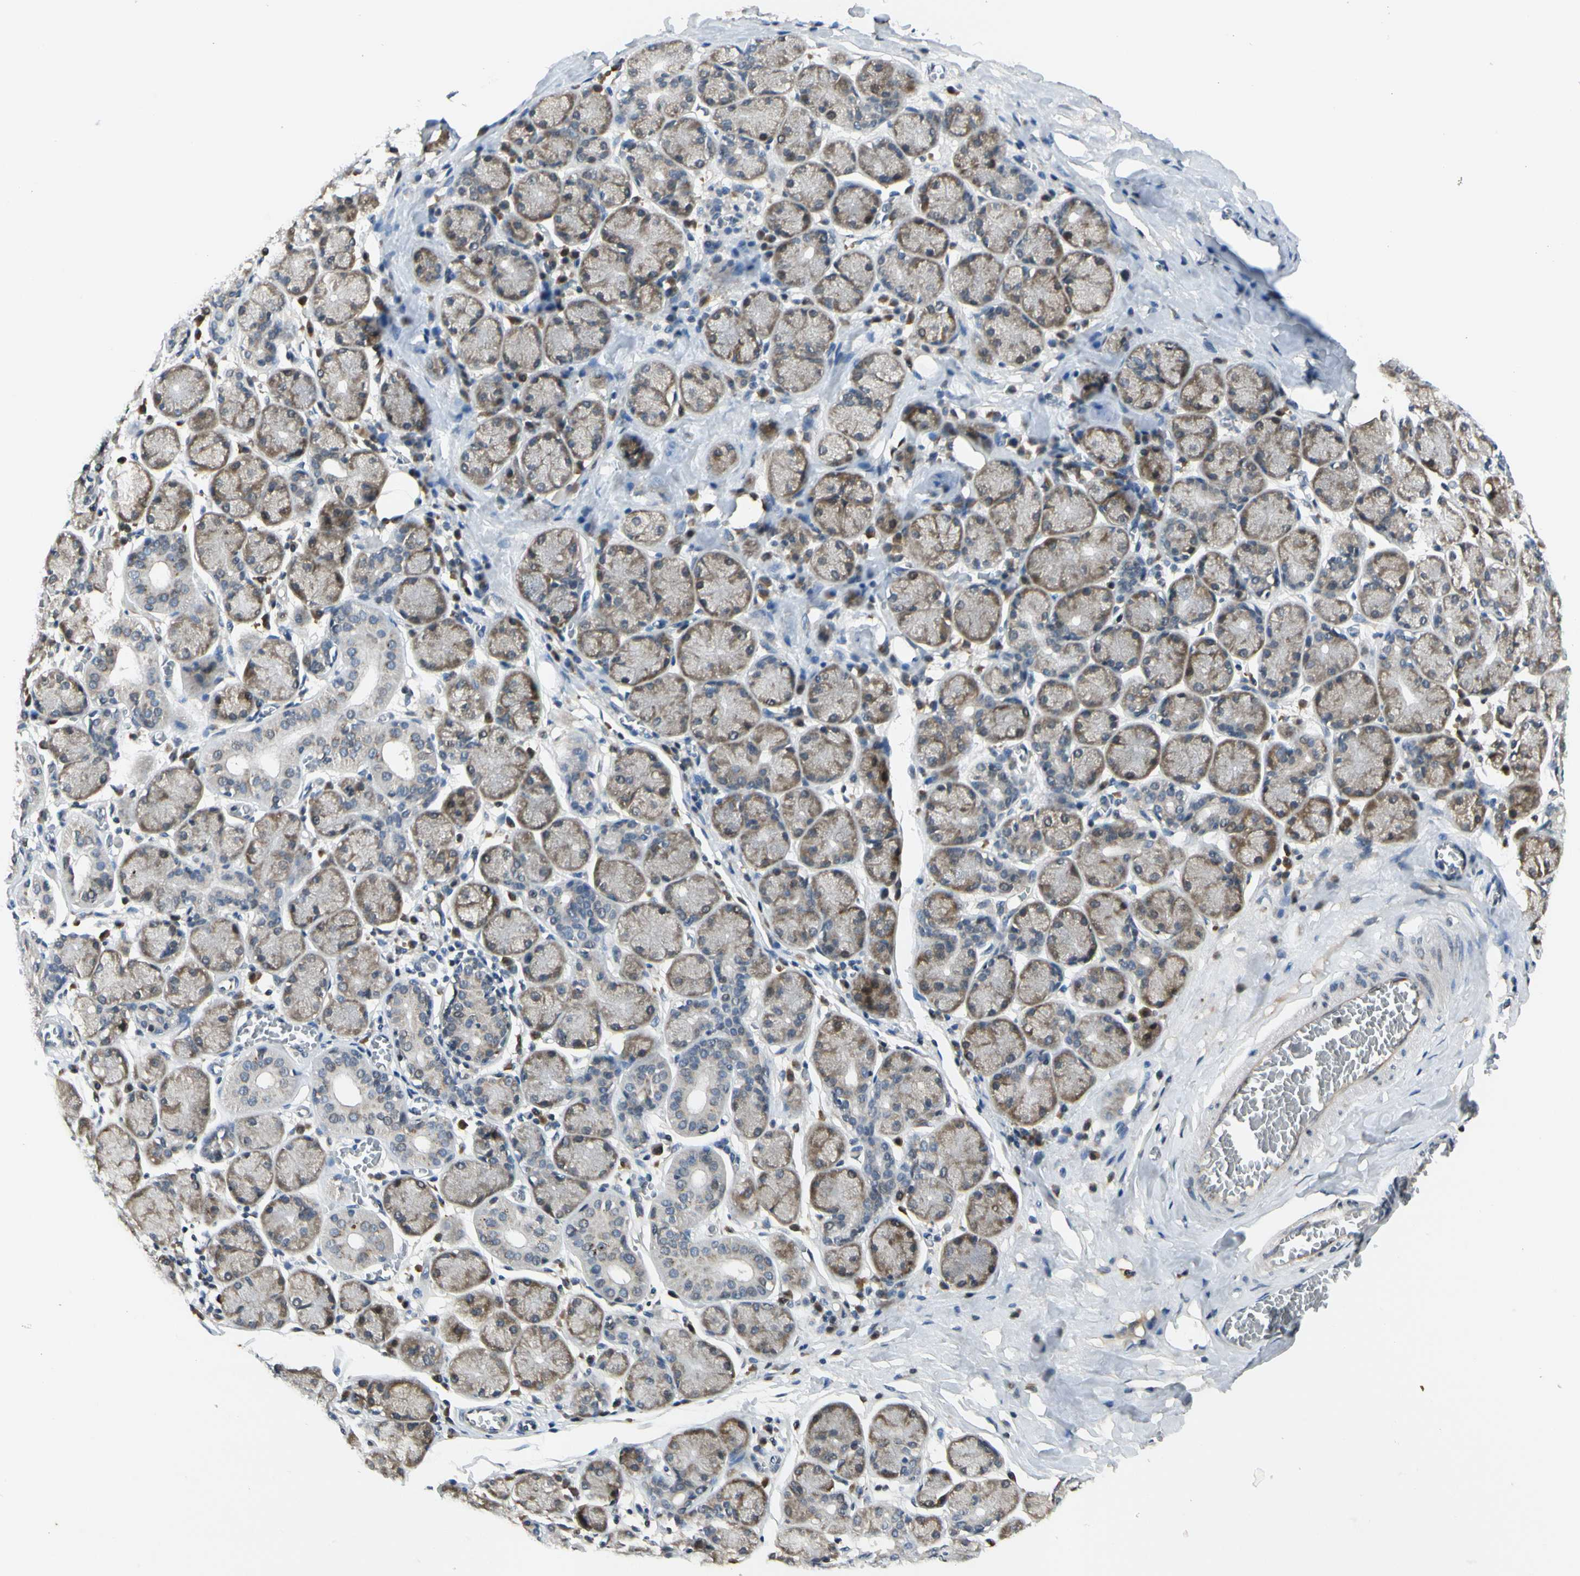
{"staining": {"intensity": "moderate", "quantity": "25%-75%", "location": "cytoplasmic/membranous"}, "tissue": "salivary gland", "cell_type": "Glandular cells", "image_type": "normal", "snomed": [{"axis": "morphology", "description": "Normal tissue, NOS"}, {"axis": "topography", "description": "Salivary gland"}], "caption": "Immunohistochemical staining of normal human salivary gland demonstrates 25%-75% levels of moderate cytoplasmic/membranous protein positivity in approximately 25%-75% of glandular cells. Nuclei are stained in blue.", "gene": "RPS6KB2", "patient": {"sex": "female", "age": 24}}